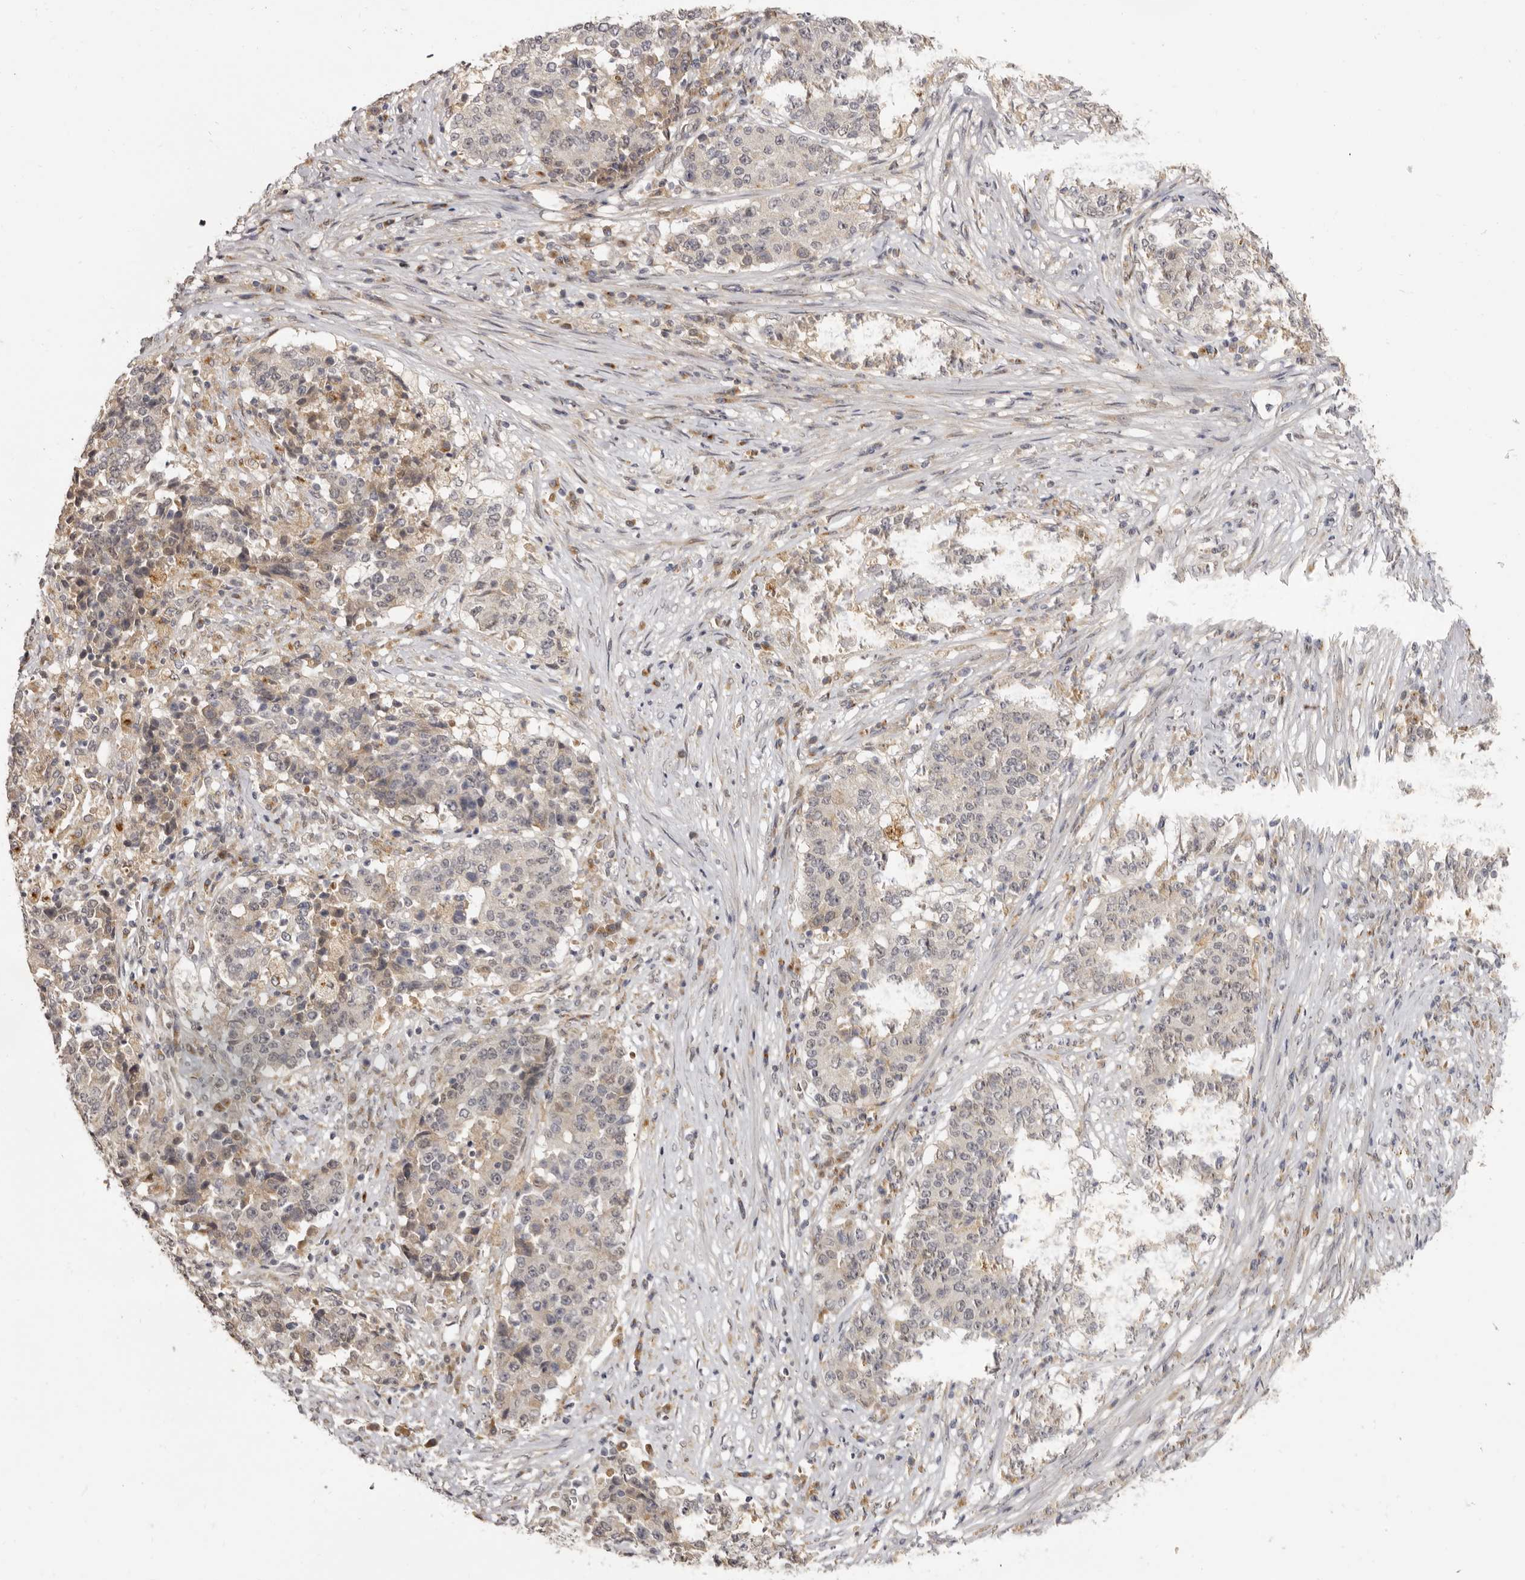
{"staining": {"intensity": "negative", "quantity": "none", "location": "none"}, "tissue": "stomach cancer", "cell_type": "Tumor cells", "image_type": "cancer", "snomed": [{"axis": "morphology", "description": "Adenocarcinoma, NOS"}, {"axis": "topography", "description": "Stomach"}], "caption": "DAB immunohistochemical staining of human stomach cancer displays no significant positivity in tumor cells.", "gene": "ZNF326", "patient": {"sex": "male", "age": 59}}